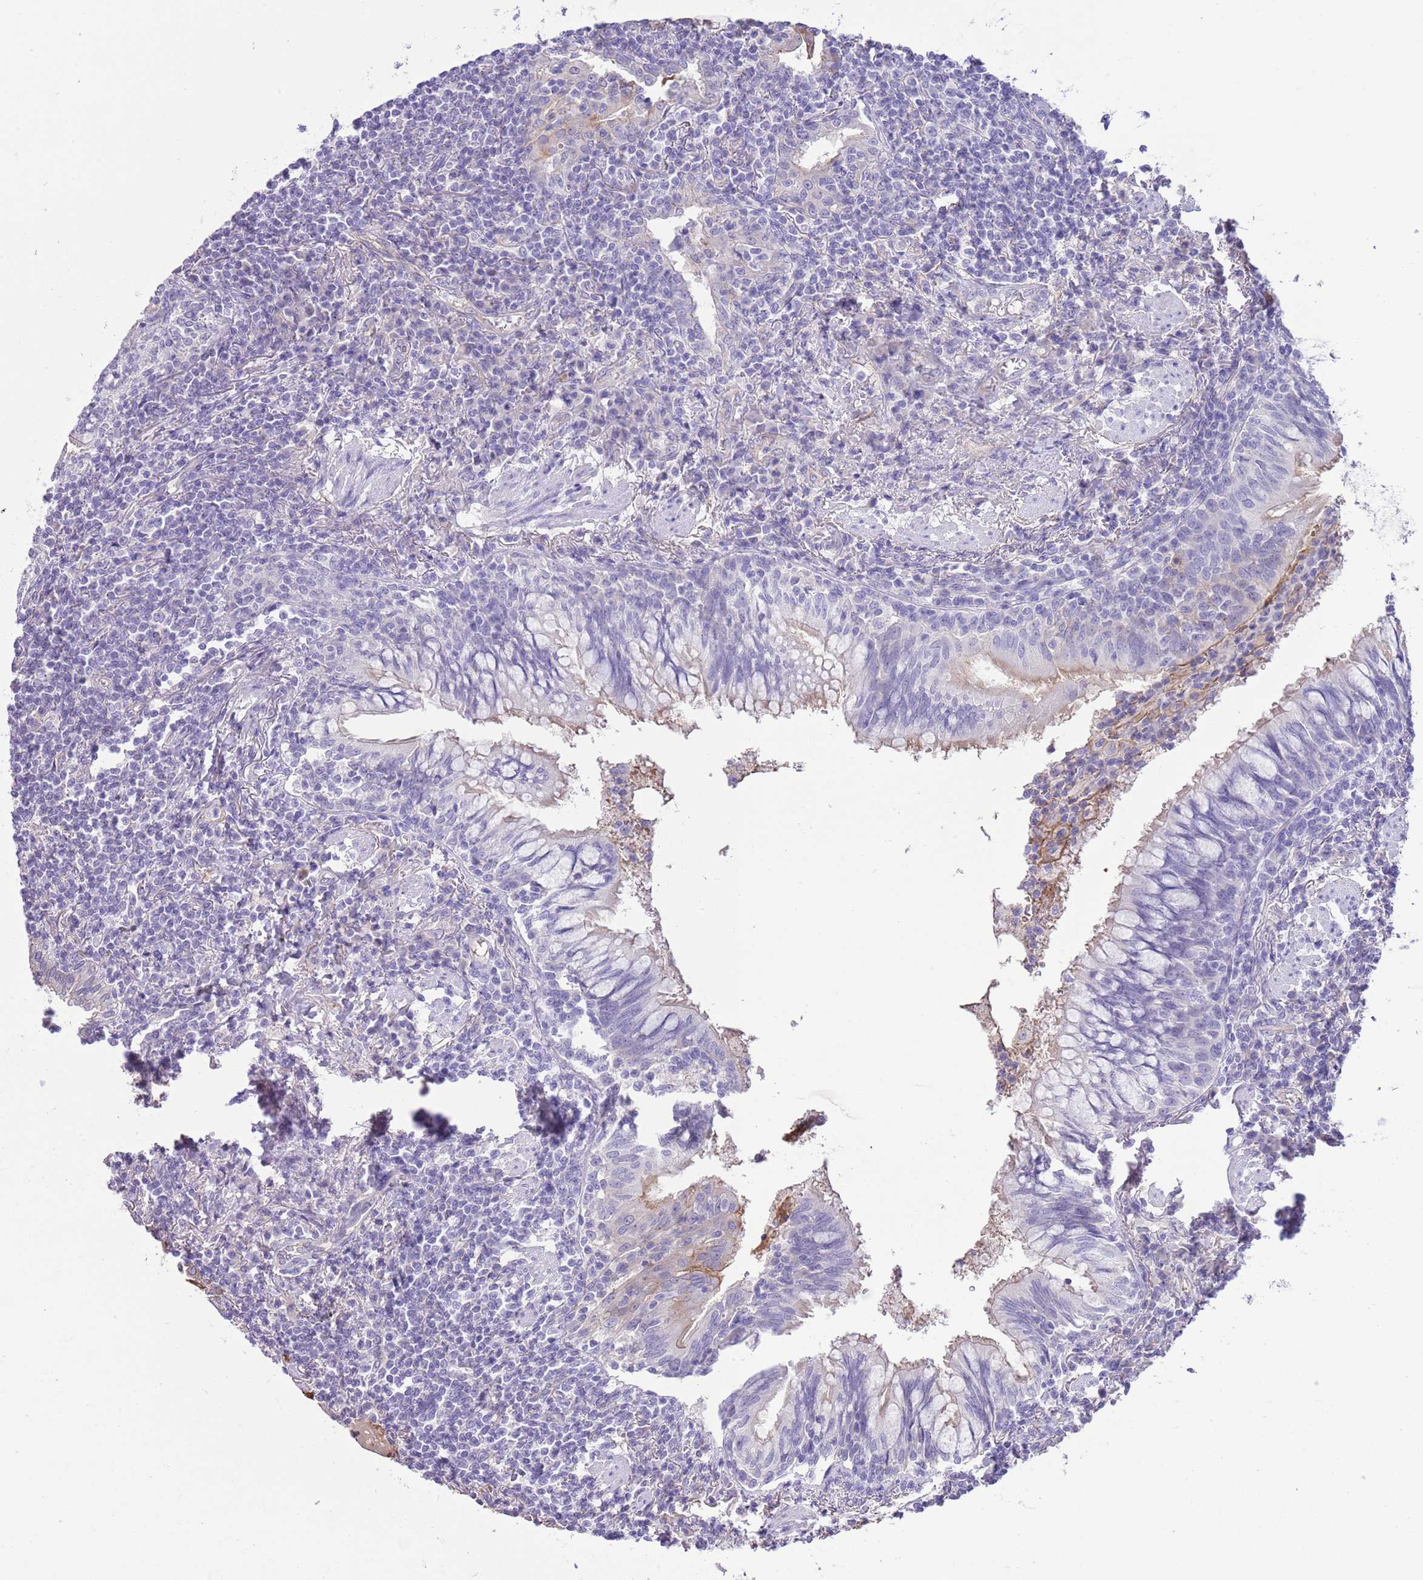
{"staining": {"intensity": "negative", "quantity": "none", "location": "none"}, "tissue": "lymphoma", "cell_type": "Tumor cells", "image_type": "cancer", "snomed": [{"axis": "morphology", "description": "Malignant lymphoma, non-Hodgkin's type, Low grade"}, {"axis": "topography", "description": "Lung"}], "caption": "Immunohistochemistry (IHC) of human lymphoma shows no expression in tumor cells. Nuclei are stained in blue.", "gene": "IGF1", "patient": {"sex": "female", "age": 71}}